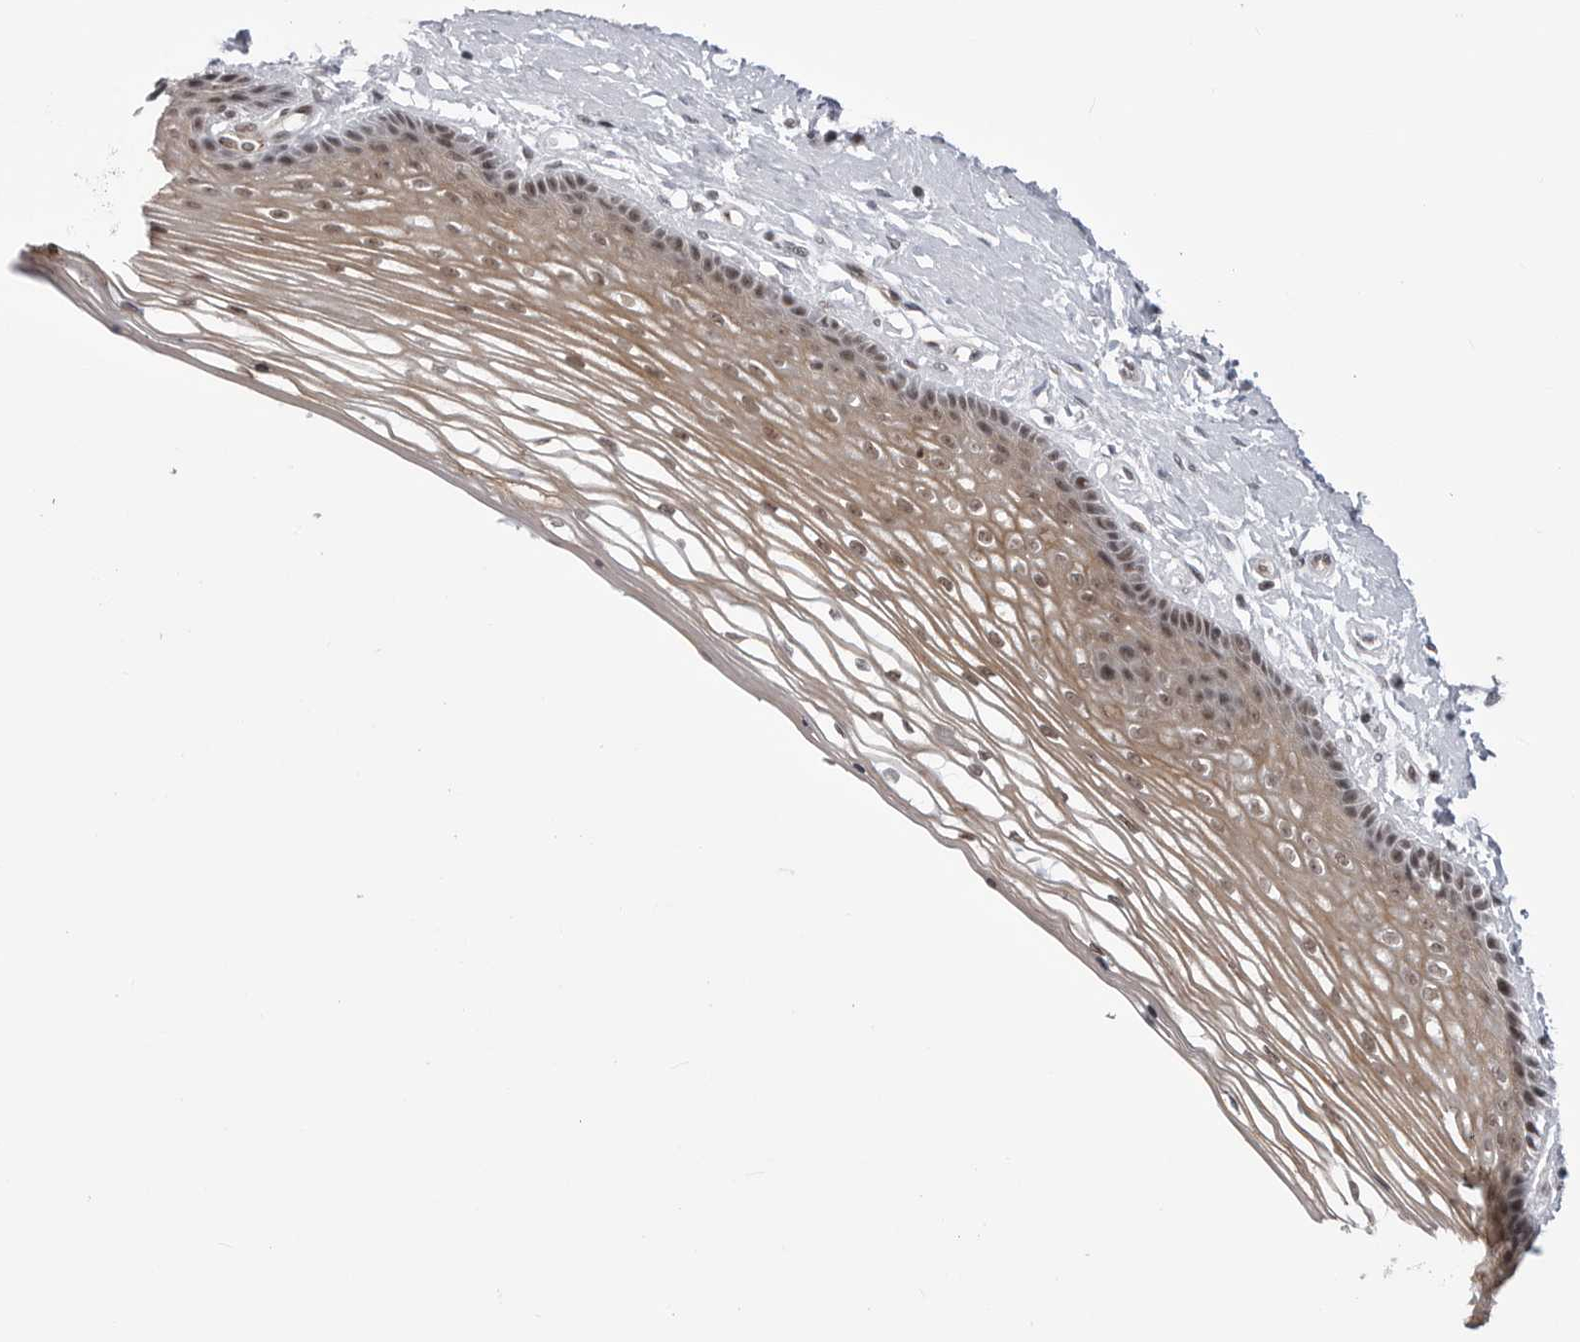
{"staining": {"intensity": "moderate", "quantity": ">75%", "location": "cytoplasmic/membranous,nuclear"}, "tissue": "vagina", "cell_type": "Squamous epithelial cells", "image_type": "normal", "snomed": [{"axis": "morphology", "description": "Normal tissue, NOS"}, {"axis": "topography", "description": "Vagina"}], "caption": "Protein staining of unremarkable vagina shows moderate cytoplasmic/membranous,nuclear staining in about >75% of squamous epithelial cells.", "gene": "TRIM66", "patient": {"sex": "female", "age": 46}}